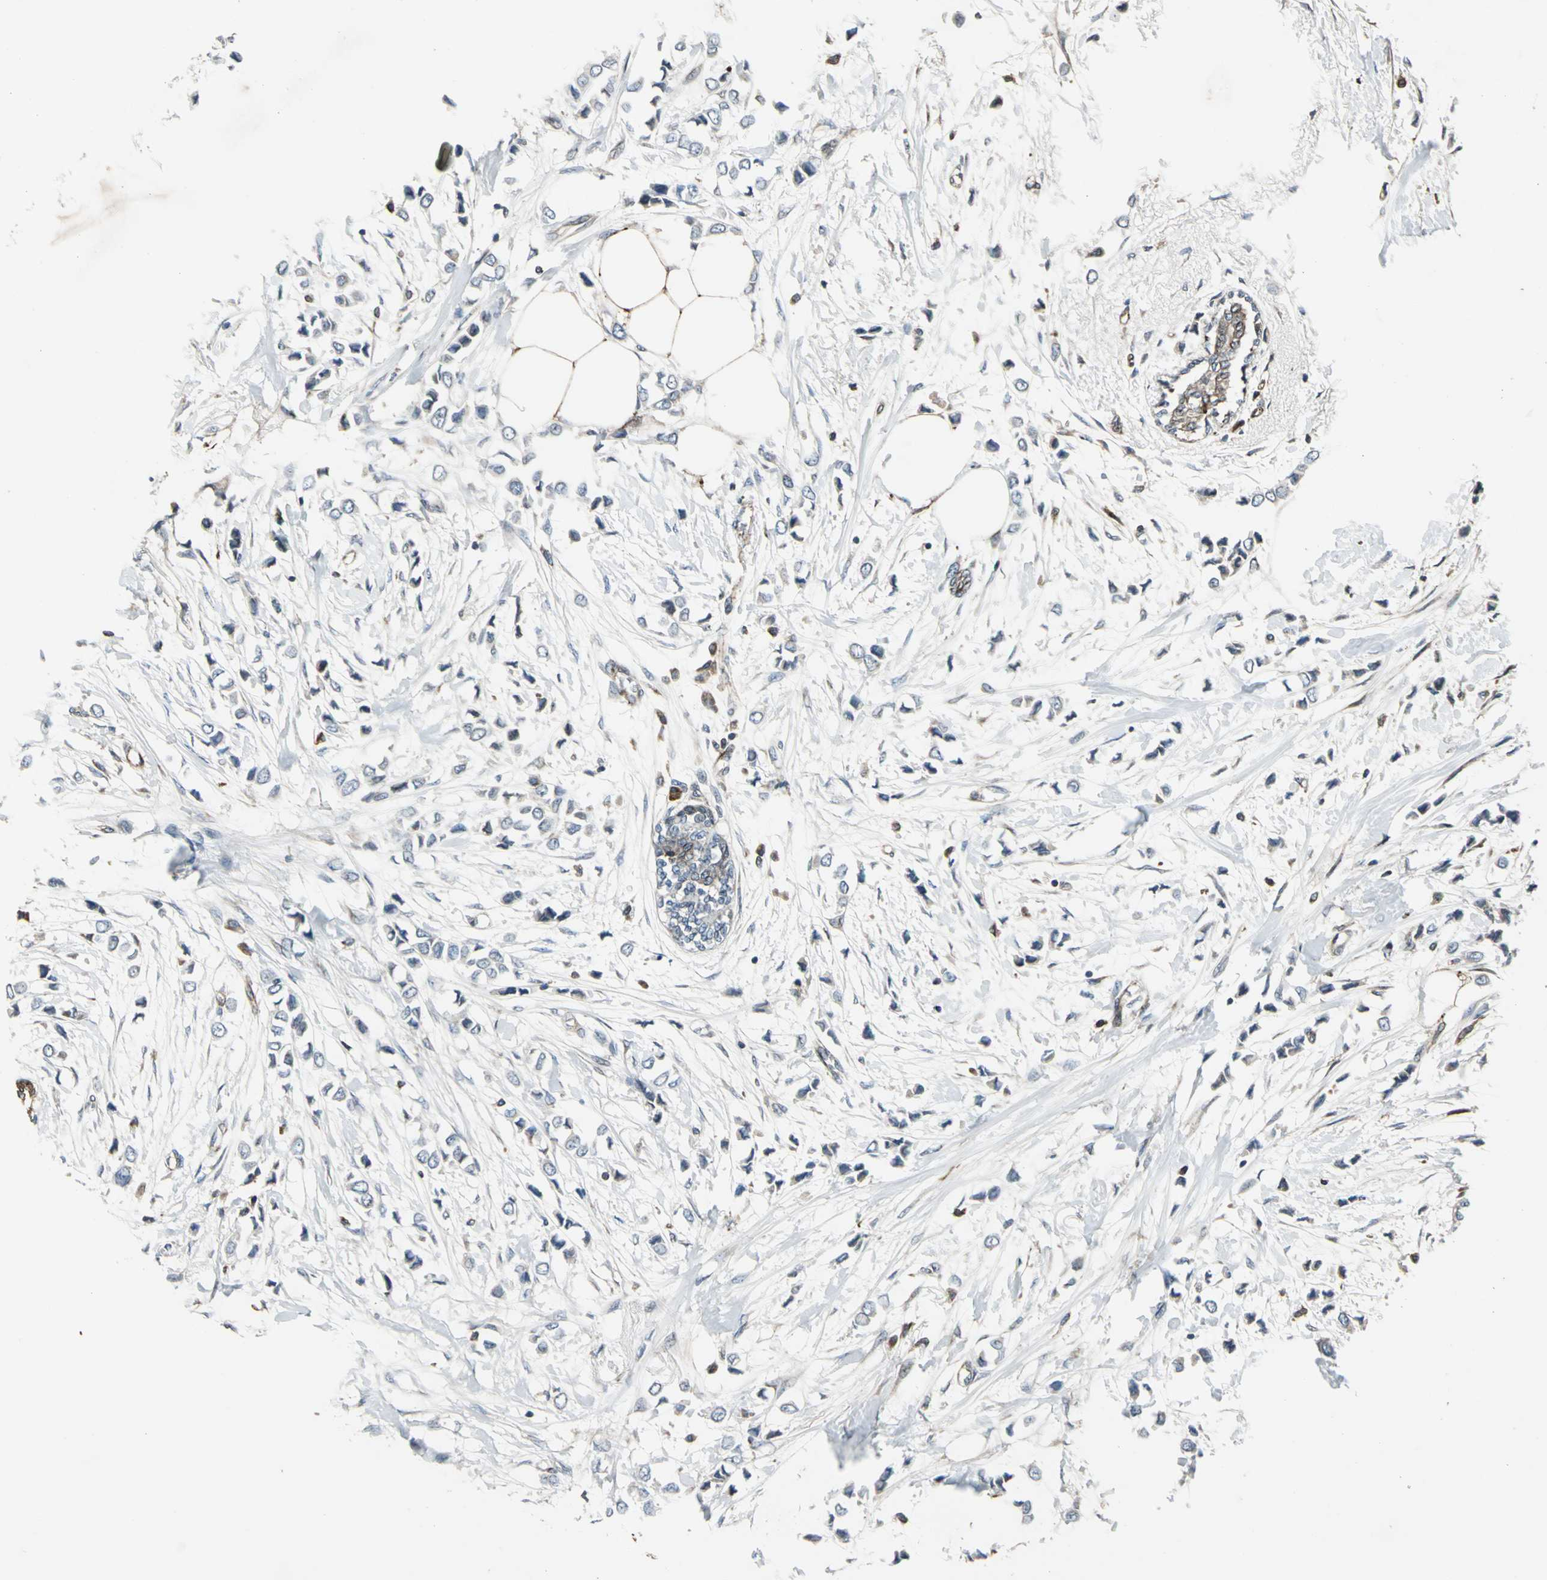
{"staining": {"intensity": "negative", "quantity": "none", "location": "none"}, "tissue": "breast cancer", "cell_type": "Tumor cells", "image_type": "cancer", "snomed": [{"axis": "morphology", "description": "Lobular carcinoma"}, {"axis": "topography", "description": "Breast"}], "caption": "This is a image of immunohistochemistry (IHC) staining of breast cancer (lobular carcinoma), which shows no staining in tumor cells.", "gene": "HTATIP2", "patient": {"sex": "female", "age": 51}}